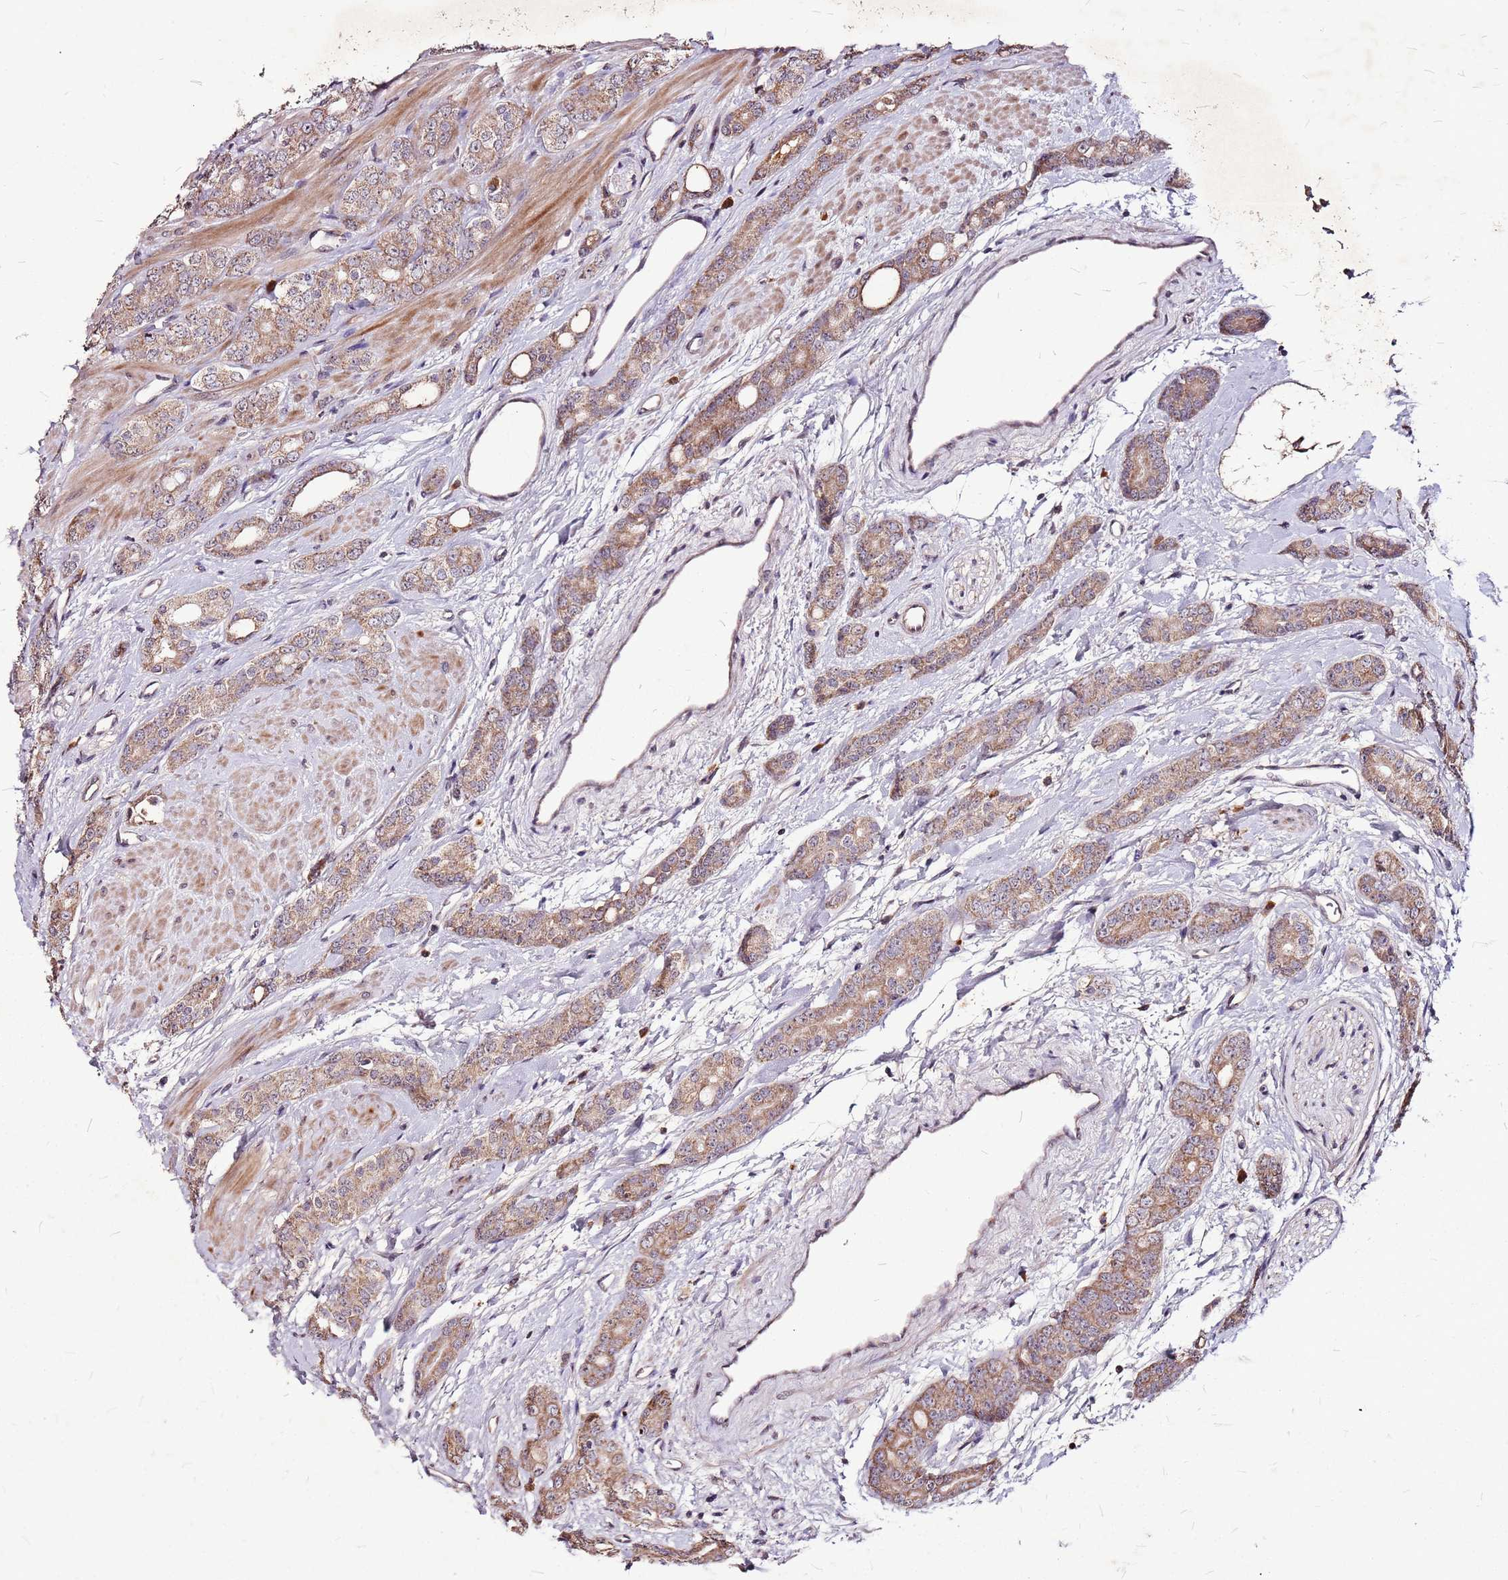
{"staining": {"intensity": "moderate", "quantity": "25%-75%", "location": "cytoplasmic/membranous"}, "tissue": "prostate cancer", "cell_type": "Tumor cells", "image_type": "cancer", "snomed": [{"axis": "morphology", "description": "Adenocarcinoma, High grade"}, {"axis": "topography", "description": "Prostate"}], "caption": "High-grade adenocarcinoma (prostate) was stained to show a protein in brown. There is medium levels of moderate cytoplasmic/membranous expression in about 25%-75% of tumor cells.", "gene": "DCDC2C", "patient": {"sex": "male", "age": 62}}